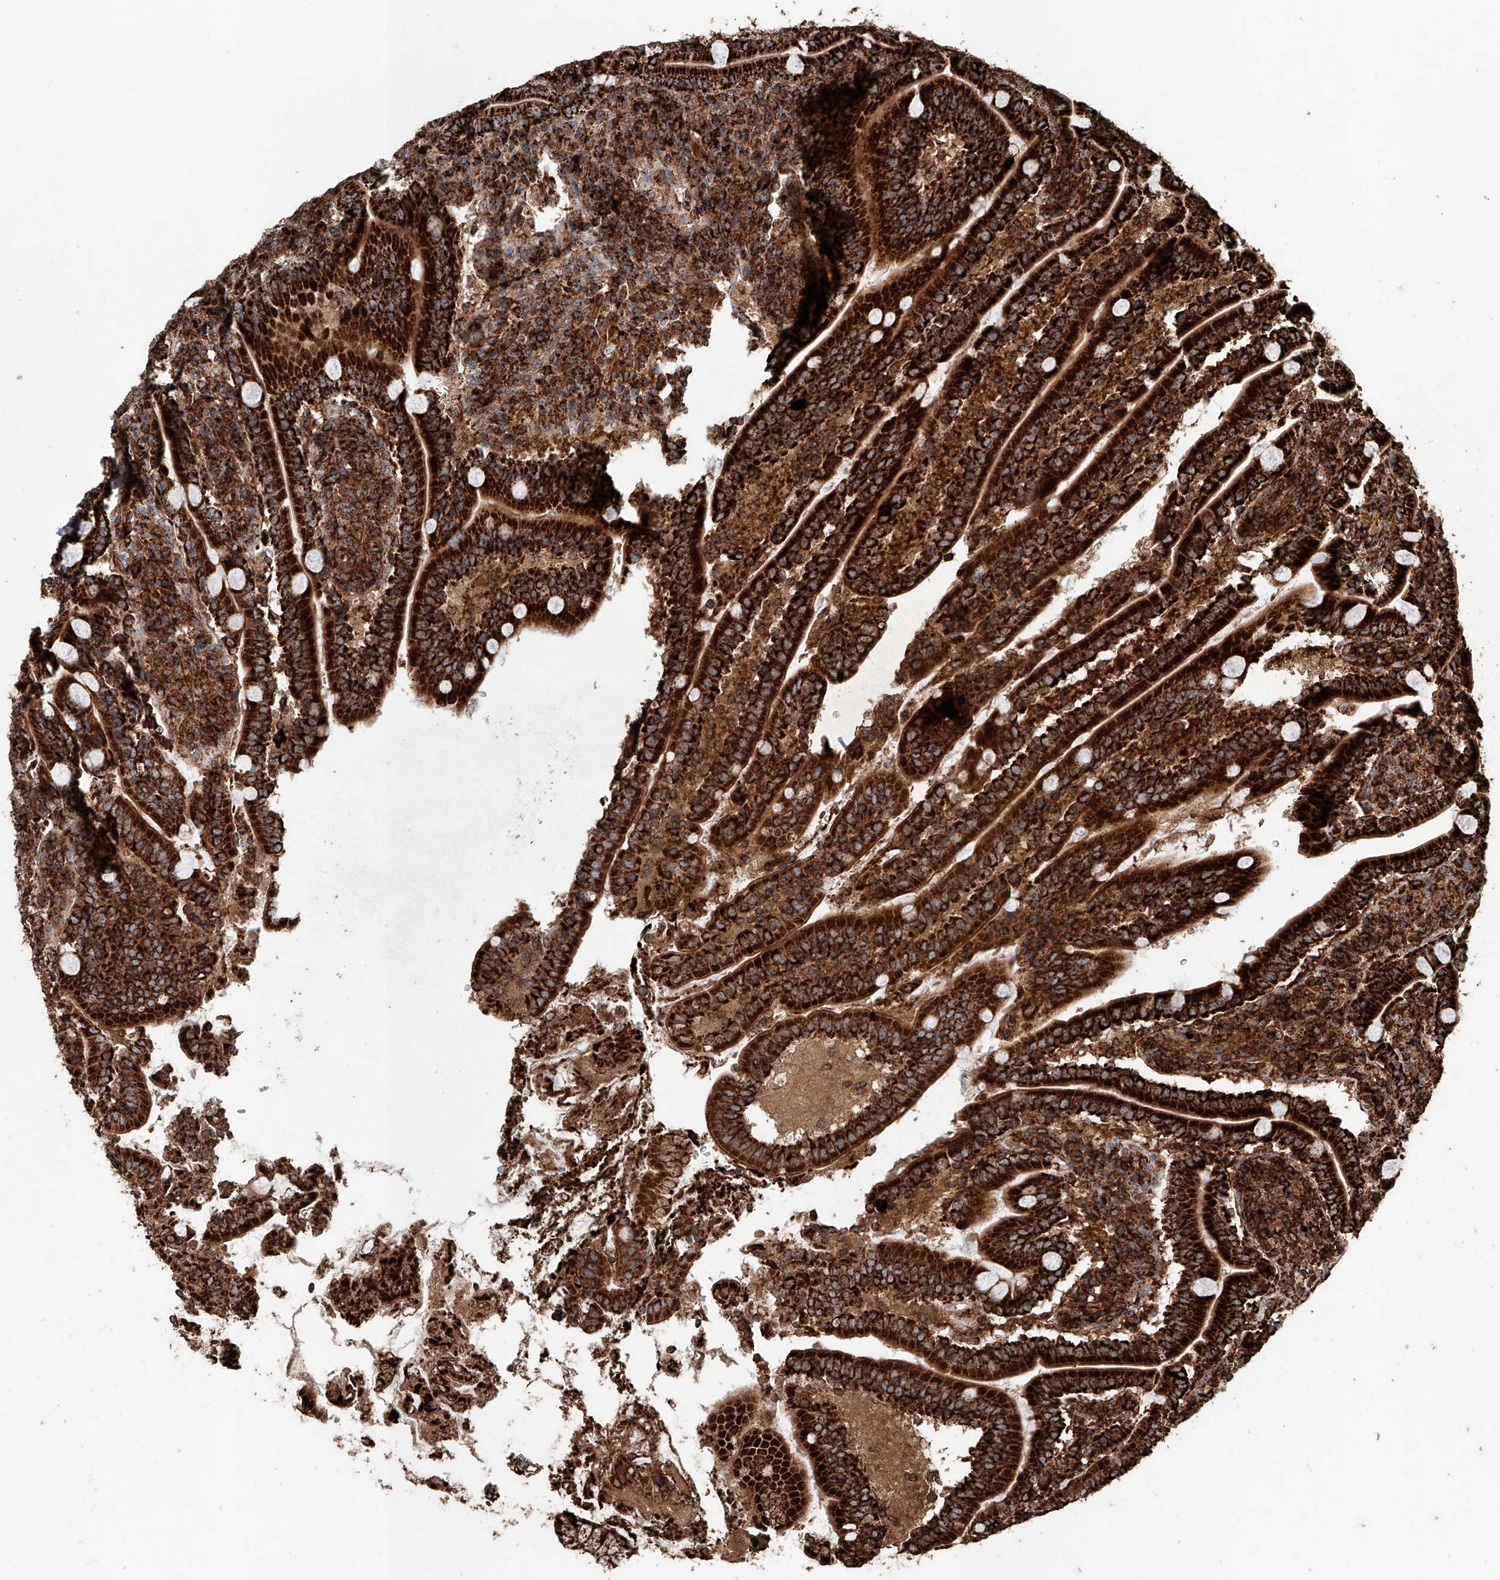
{"staining": {"intensity": "strong", "quantity": ">75%", "location": "cytoplasmic/membranous"}, "tissue": "duodenum", "cell_type": "Glandular cells", "image_type": "normal", "snomed": [{"axis": "morphology", "description": "Normal tissue, NOS"}, {"axis": "topography", "description": "Duodenum"}], "caption": "DAB (3,3'-diaminobenzidine) immunohistochemical staining of unremarkable human duodenum shows strong cytoplasmic/membranous protein positivity in approximately >75% of glandular cells. (Stains: DAB (3,3'-diaminobenzidine) in brown, nuclei in blue, Microscopy: brightfield microscopy at high magnification).", "gene": "PISD", "patient": {"sex": "male", "age": 35}}